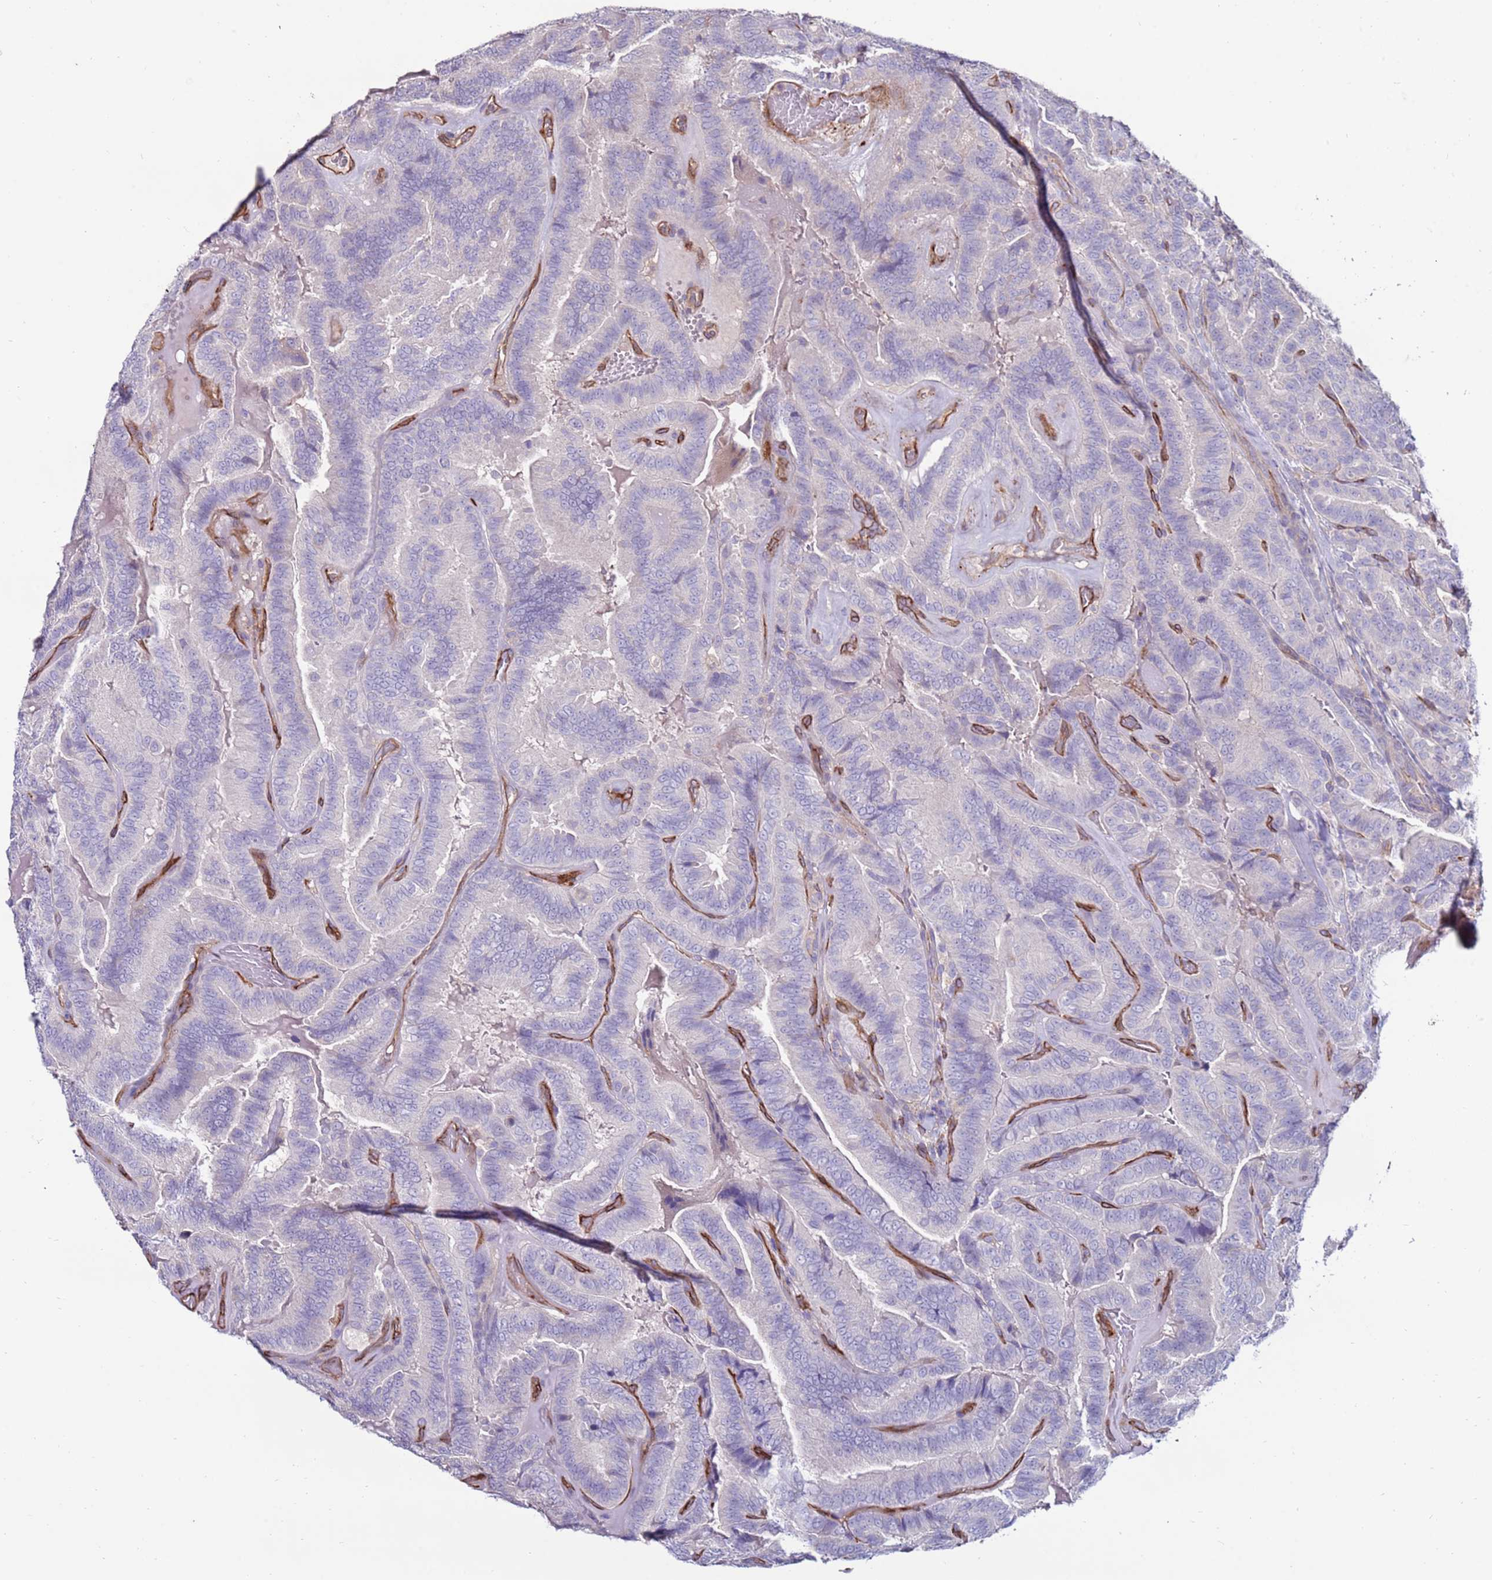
{"staining": {"intensity": "negative", "quantity": "none", "location": "none"}, "tissue": "thyroid cancer", "cell_type": "Tumor cells", "image_type": "cancer", "snomed": [{"axis": "morphology", "description": "Papillary adenocarcinoma, NOS"}, {"axis": "topography", "description": "Thyroid gland"}], "caption": "IHC histopathology image of neoplastic tissue: human thyroid papillary adenocarcinoma stained with DAB shows no significant protein staining in tumor cells.", "gene": "CLEC4M", "patient": {"sex": "male", "age": 61}}